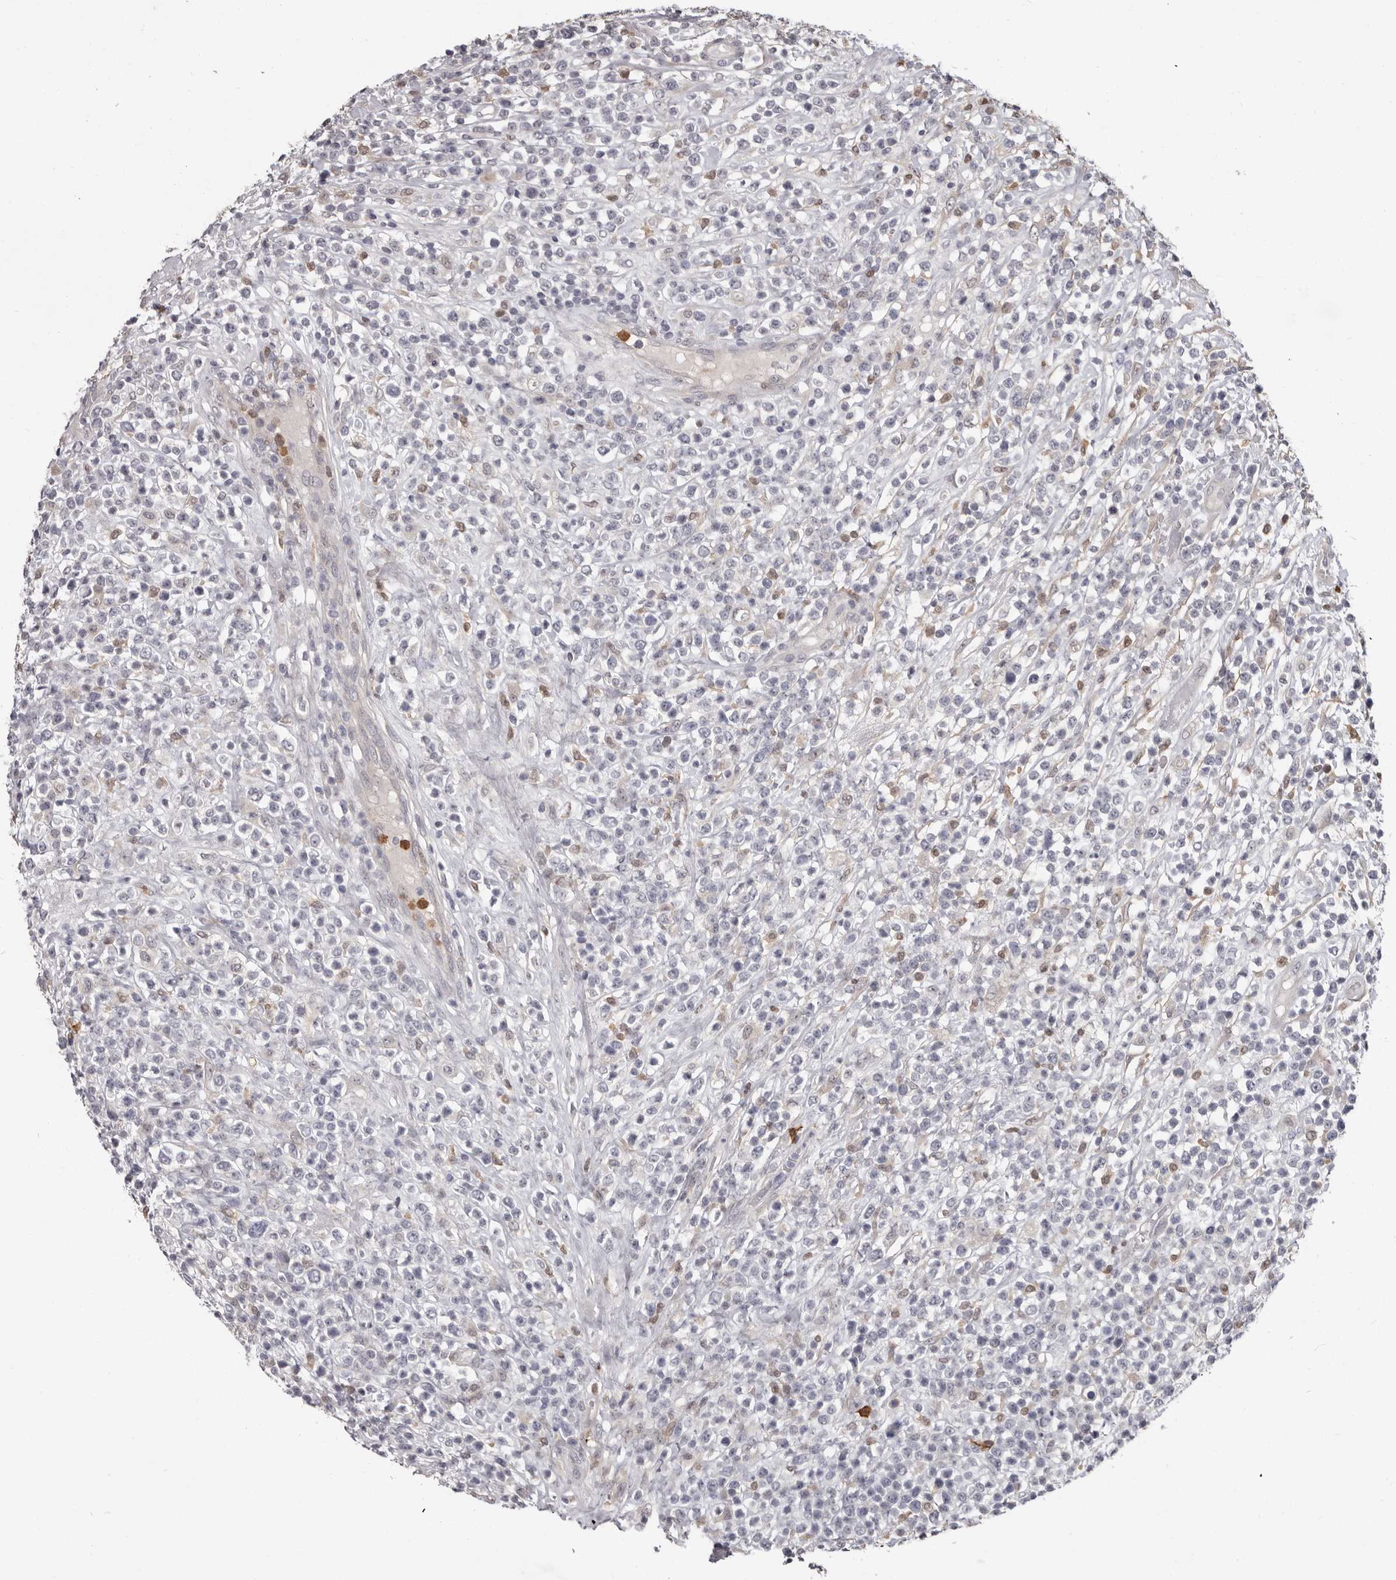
{"staining": {"intensity": "negative", "quantity": "none", "location": "none"}, "tissue": "lymphoma", "cell_type": "Tumor cells", "image_type": "cancer", "snomed": [{"axis": "morphology", "description": "Malignant lymphoma, non-Hodgkin's type, High grade"}, {"axis": "topography", "description": "Colon"}], "caption": "Human lymphoma stained for a protein using immunohistochemistry exhibits no expression in tumor cells.", "gene": "GPR157", "patient": {"sex": "female", "age": 53}}